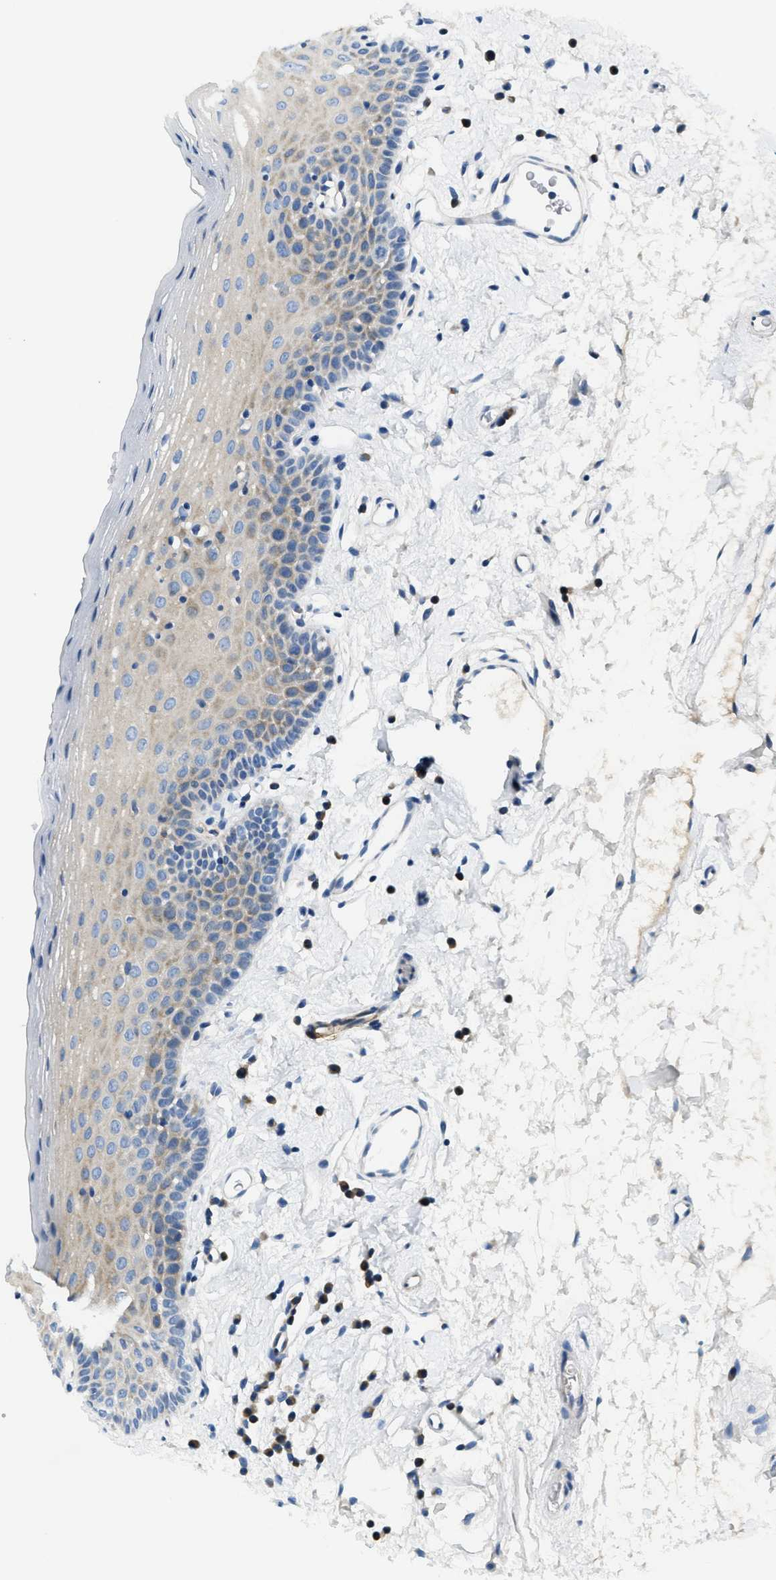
{"staining": {"intensity": "weak", "quantity": "25%-75%", "location": "cytoplasmic/membranous"}, "tissue": "oral mucosa", "cell_type": "Squamous epithelial cells", "image_type": "normal", "snomed": [{"axis": "morphology", "description": "Normal tissue, NOS"}, {"axis": "topography", "description": "Oral tissue"}], "caption": "The image reveals immunohistochemical staining of unremarkable oral mucosa. There is weak cytoplasmic/membranous expression is present in about 25%-75% of squamous epithelial cells. Ihc stains the protein in brown and the nuclei are stained blue.", "gene": "CA4", "patient": {"sex": "male", "age": 66}}